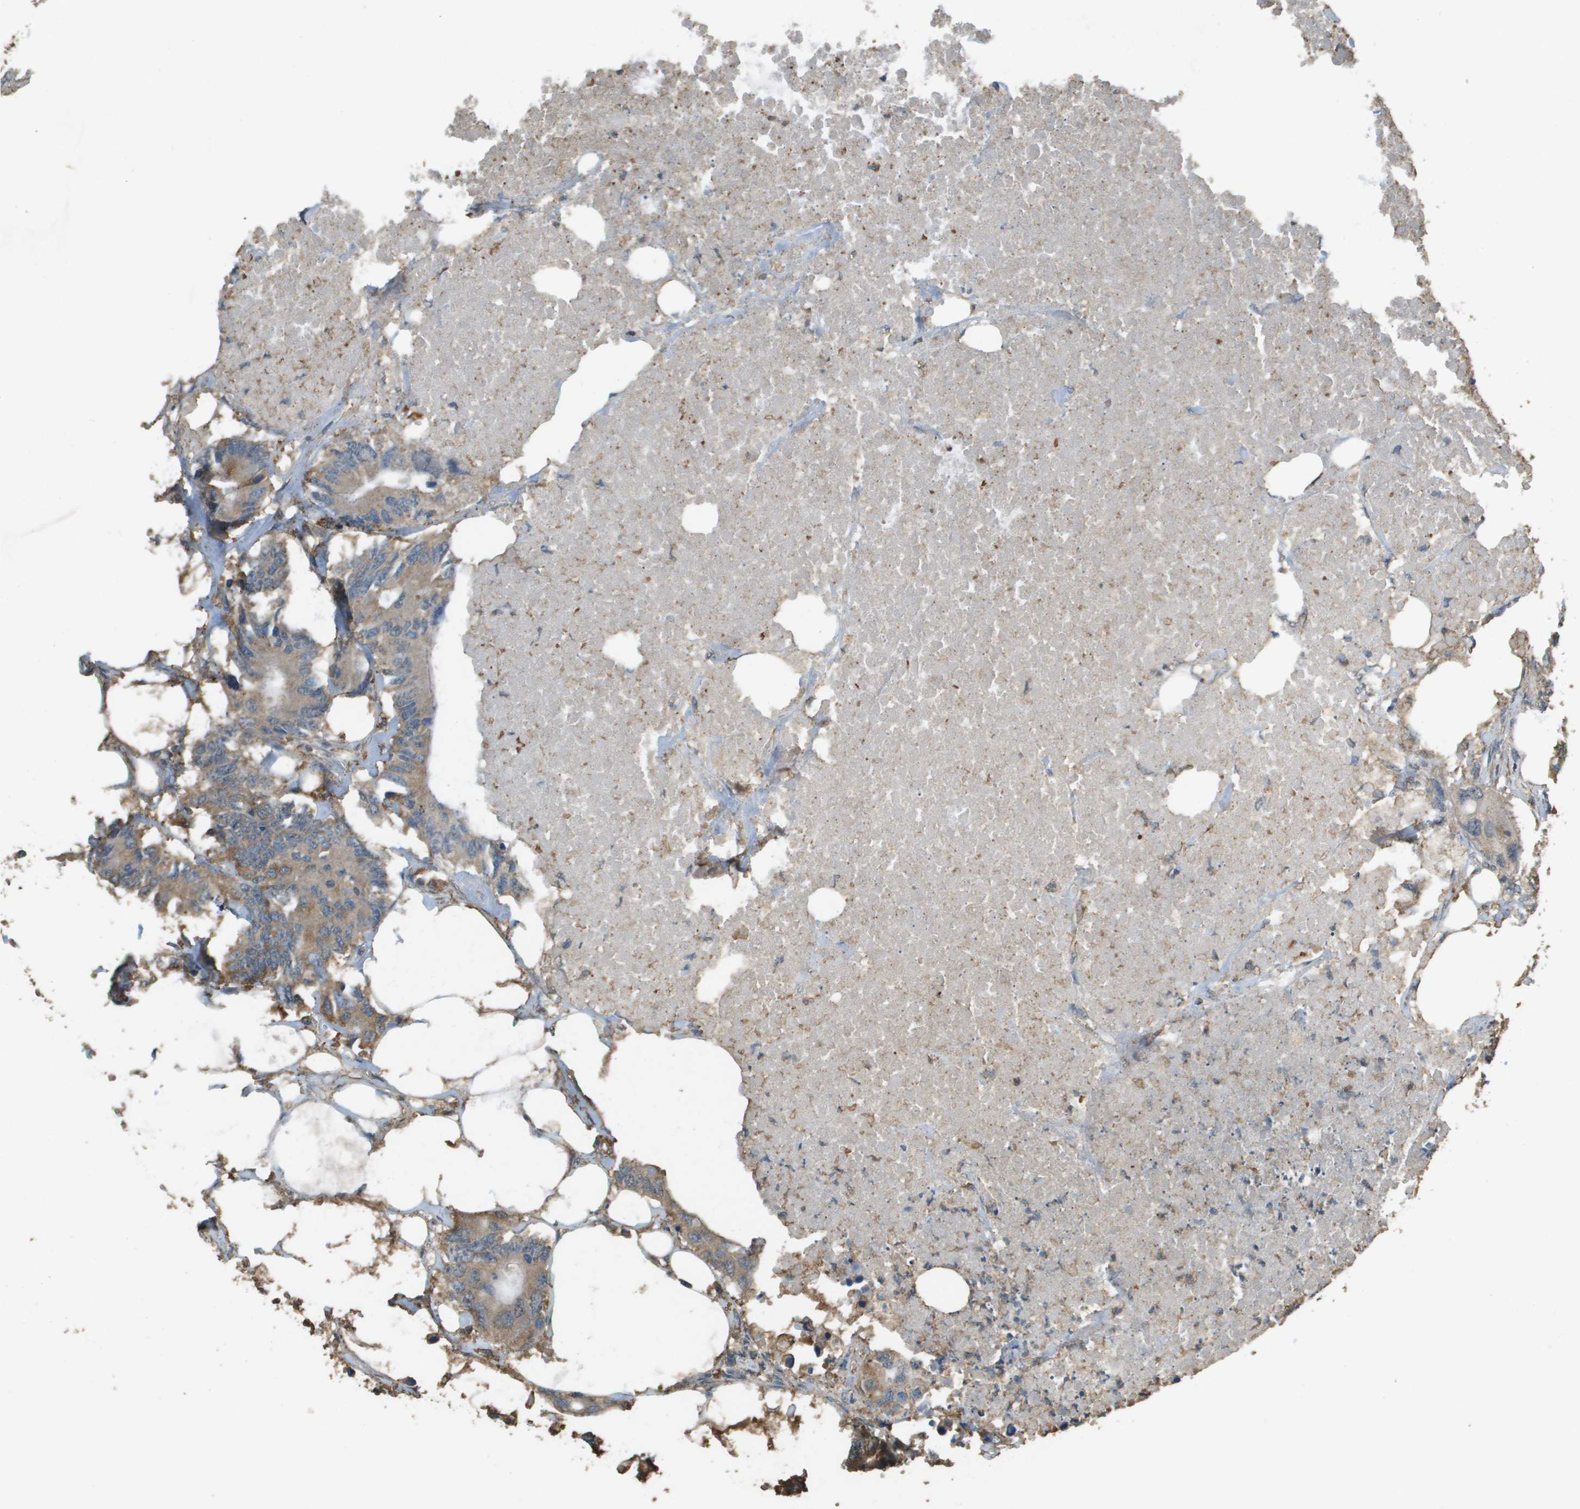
{"staining": {"intensity": "moderate", "quantity": ">75%", "location": "cytoplasmic/membranous"}, "tissue": "colorectal cancer", "cell_type": "Tumor cells", "image_type": "cancer", "snomed": [{"axis": "morphology", "description": "Adenocarcinoma, NOS"}, {"axis": "topography", "description": "Colon"}], "caption": "The histopathology image demonstrates staining of colorectal adenocarcinoma, revealing moderate cytoplasmic/membranous protein positivity (brown color) within tumor cells.", "gene": "MS4A7", "patient": {"sex": "male", "age": 71}}